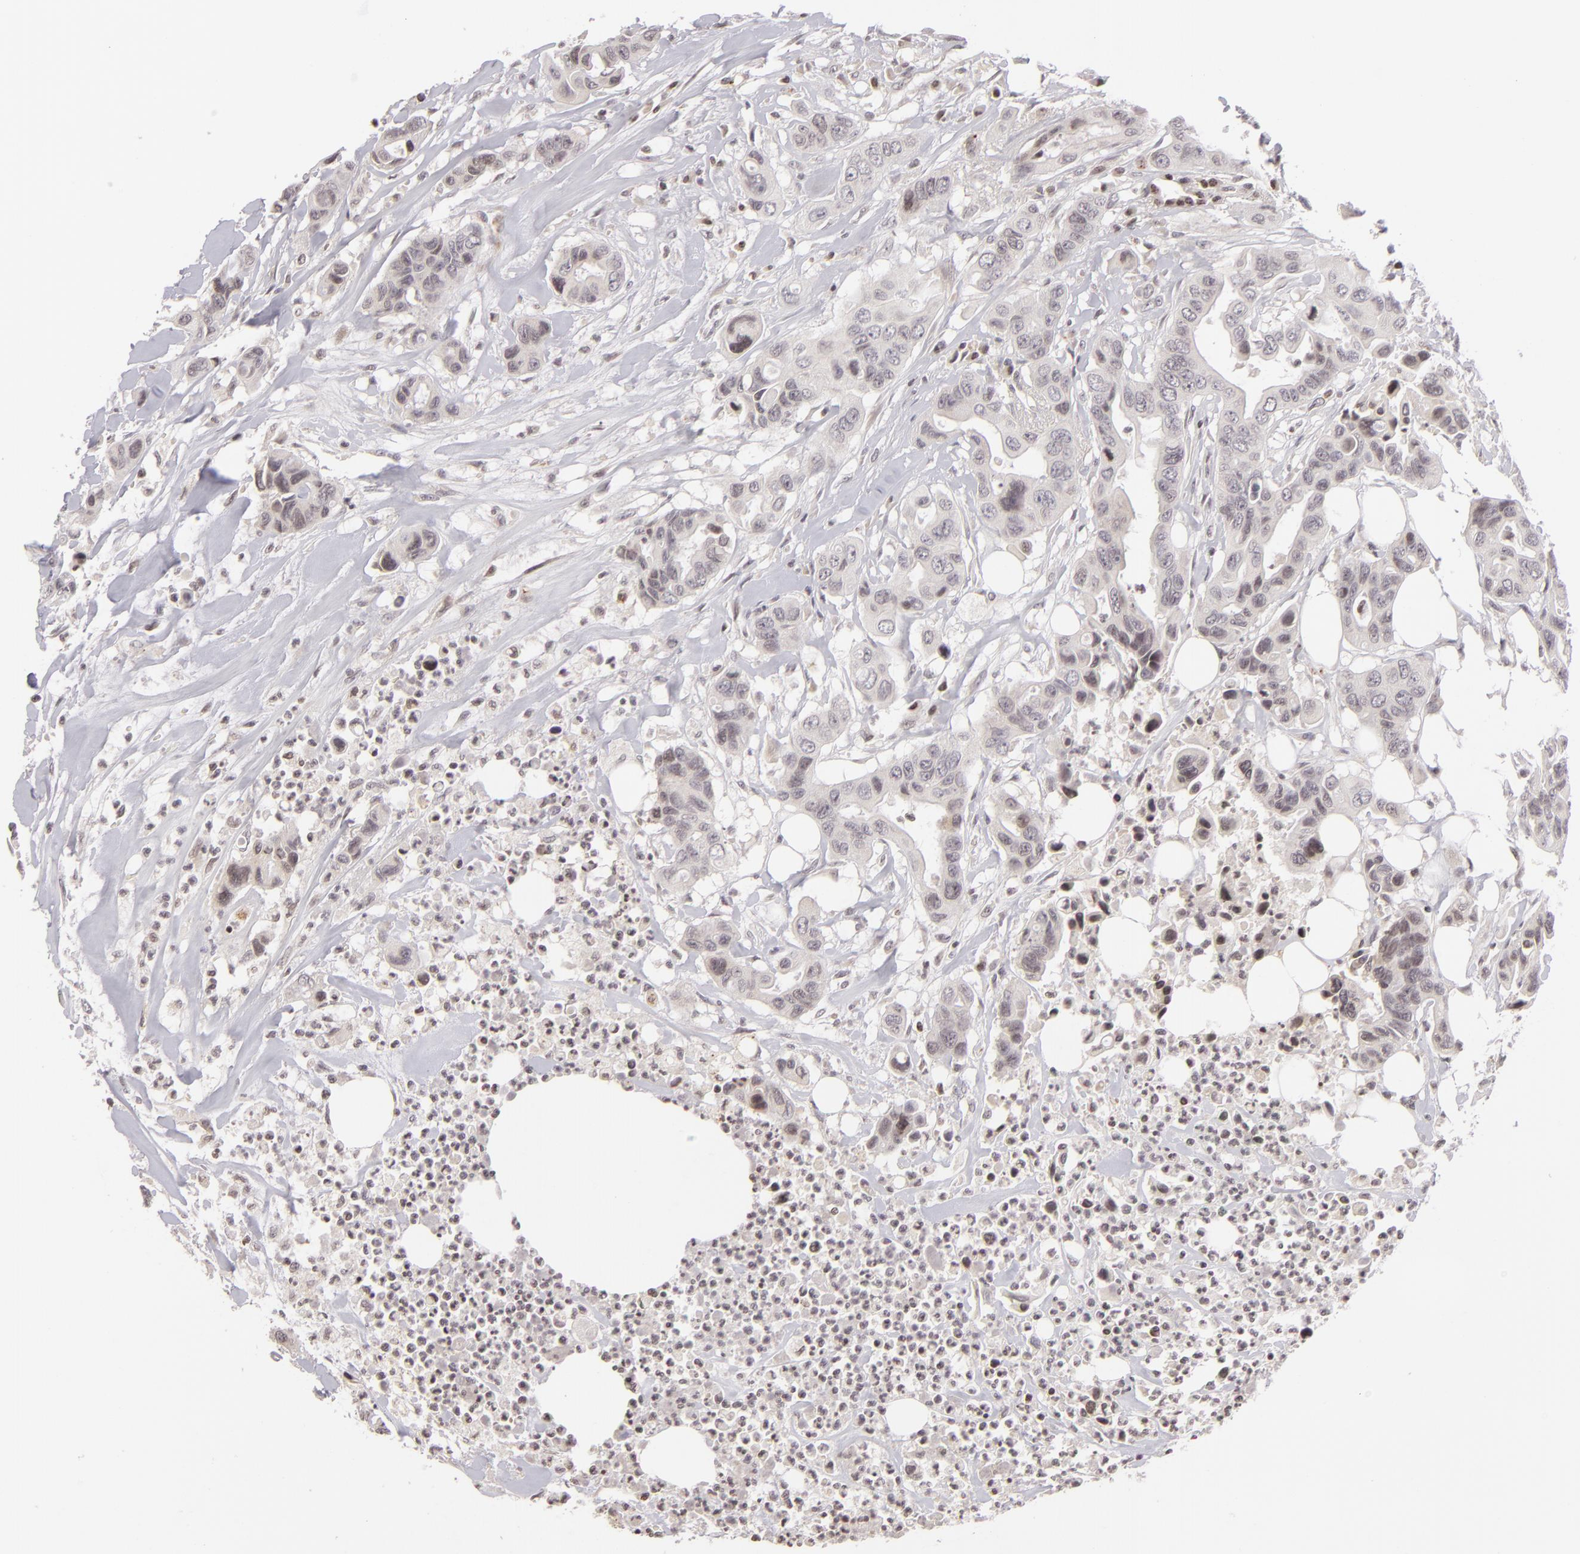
{"staining": {"intensity": "weak", "quantity": "<25%", "location": "nuclear"}, "tissue": "colorectal cancer", "cell_type": "Tumor cells", "image_type": "cancer", "snomed": [{"axis": "morphology", "description": "Adenocarcinoma, NOS"}, {"axis": "topography", "description": "Colon"}], "caption": "Tumor cells are negative for brown protein staining in colorectal cancer (adenocarcinoma).", "gene": "AKAP6", "patient": {"sex": "female", "age": 70}}